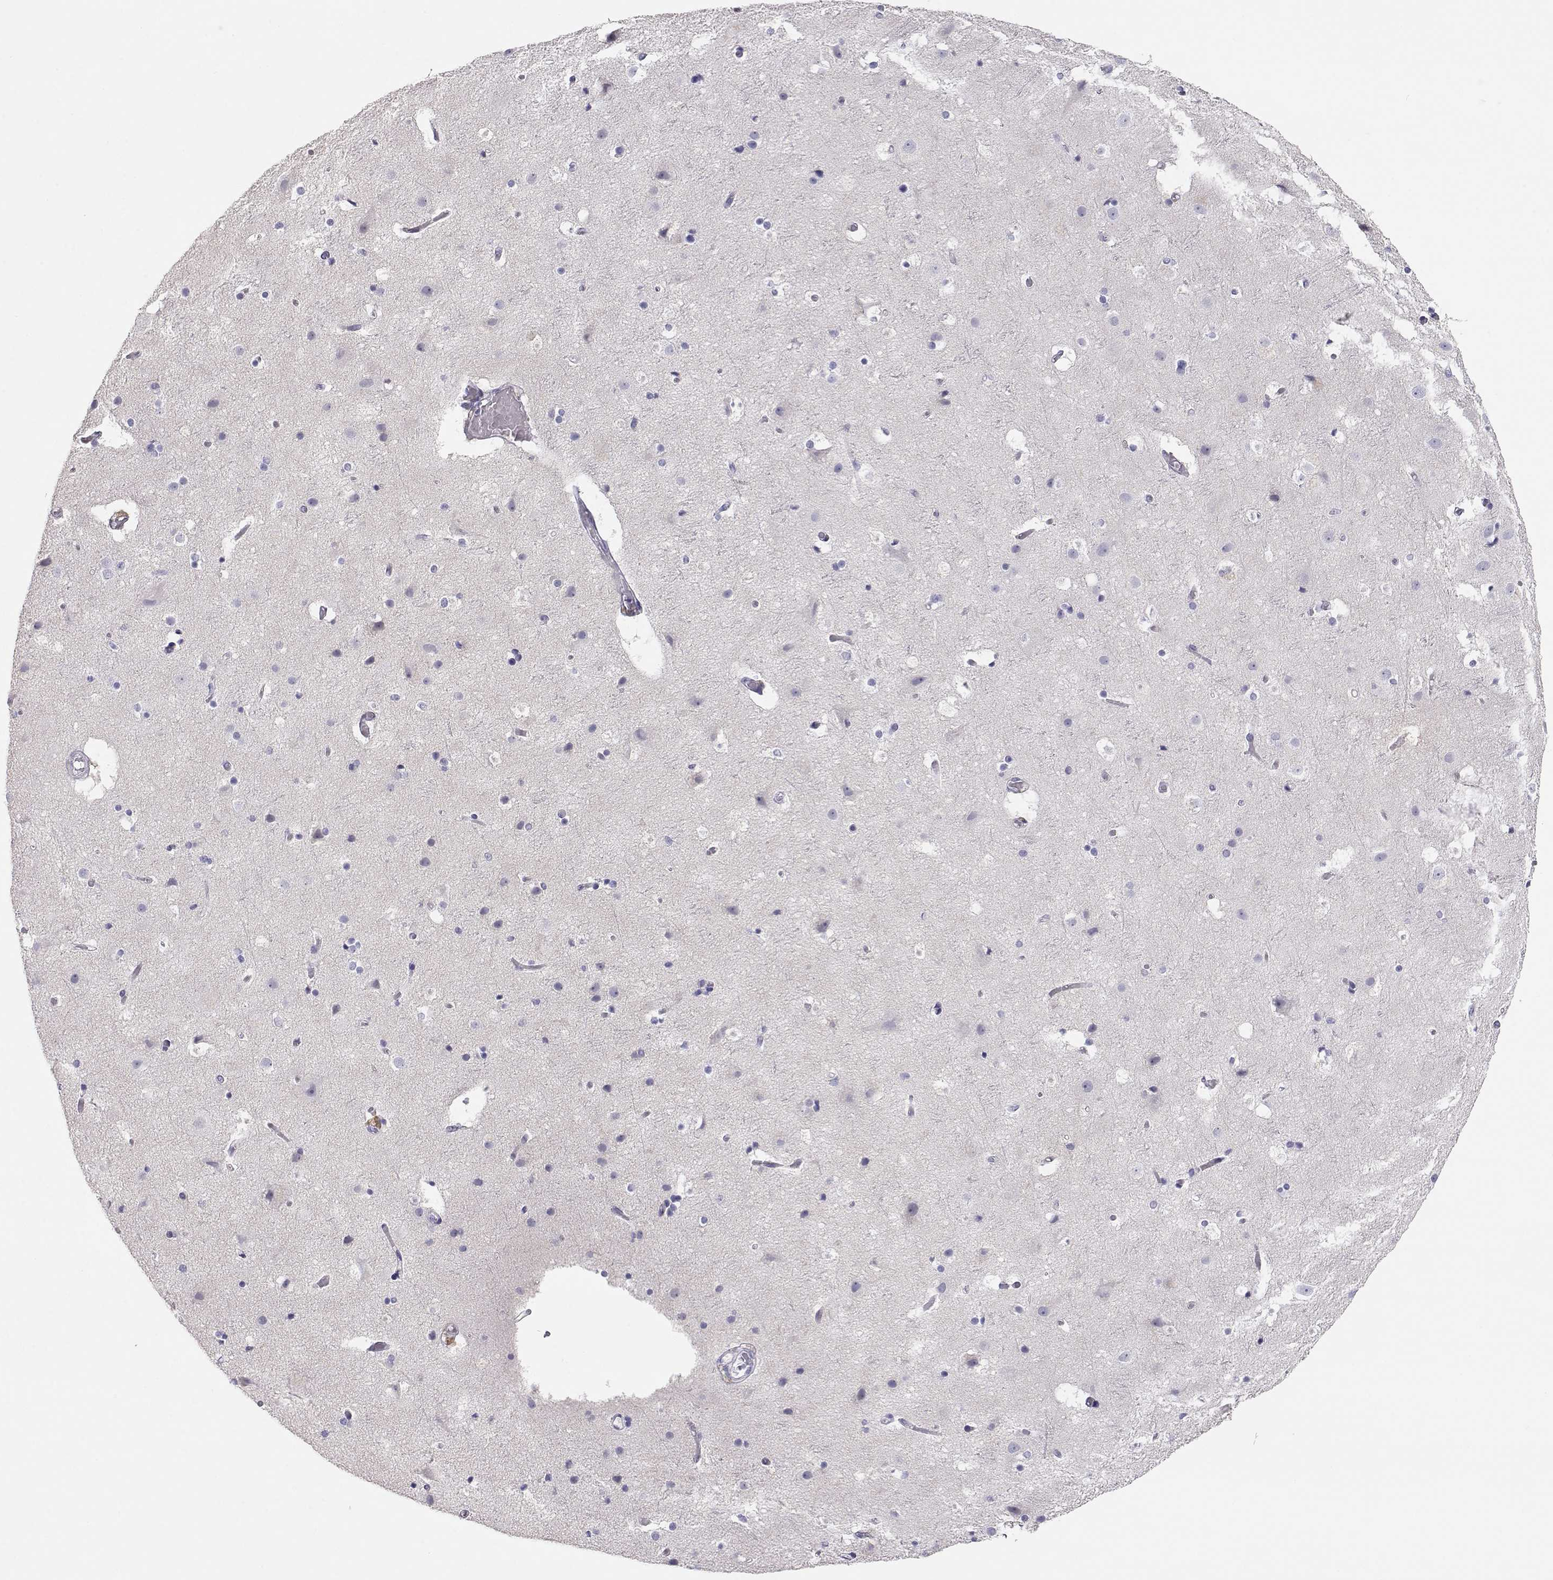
{"staining": {"intensity": "negative", "quantity": "none", "location": "none"}, "tissue": "cerebral cortex", "cell_type": "Endothelial cells", "image_type": "normal", "snomed": [{"axis": "morphology", "description": "Normal tissue, NOS"}, {"axis": "topography", "description": "Cerebral cortex"}], "caption": "Human cerebral cortex stained for a protein using IHC demonstrates no expression in endothelial cells.", "gene": "CDHR1", "patient": {"sex": "female", "age": 52}}